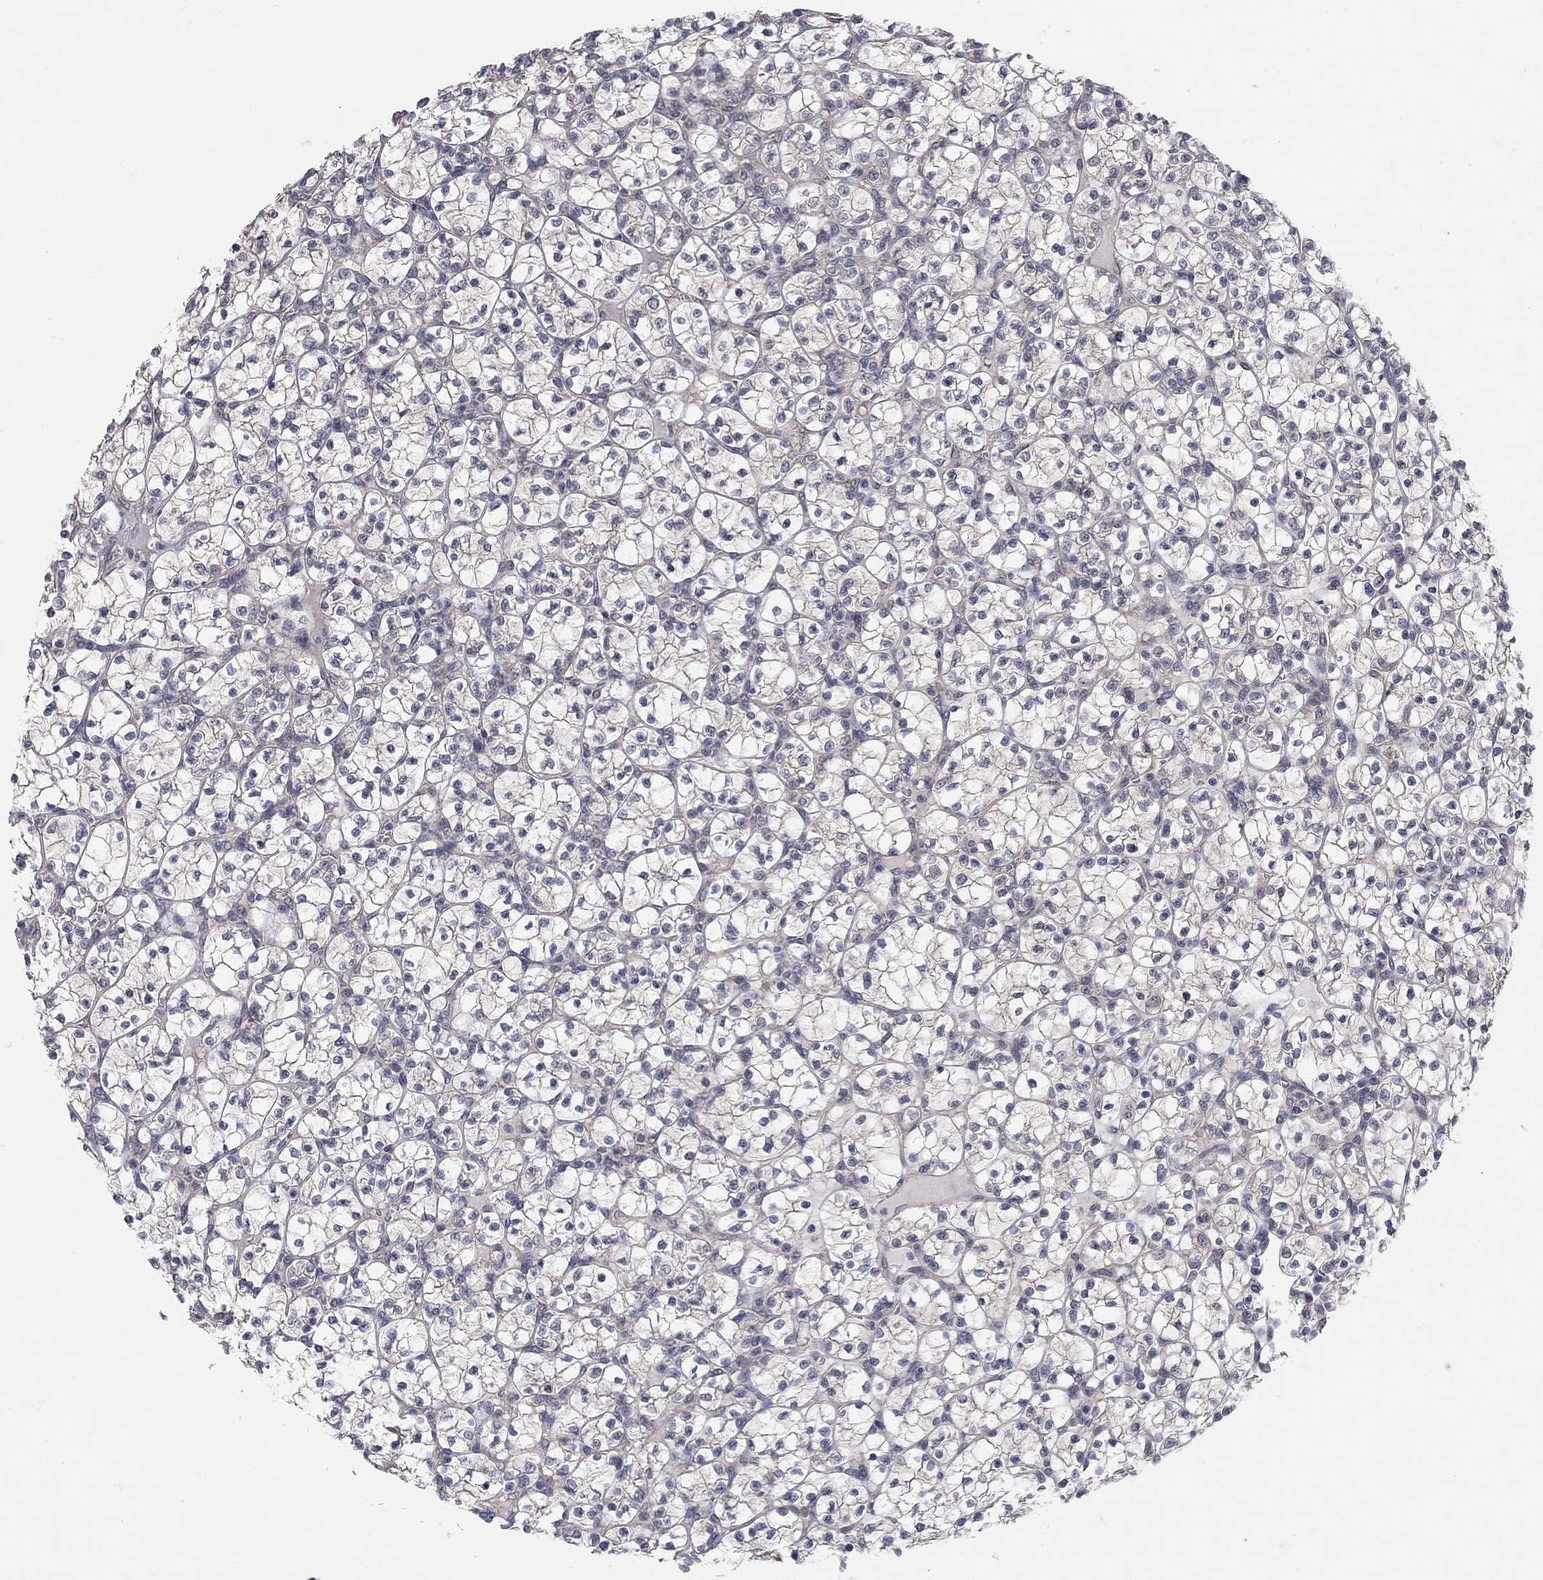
{"staining": {"intensity": "negative", "quantity": "none", "location": "none"}, "tissue": "renal cancer", "cell_type": "Tumor cells", "image_type": "cancer", "snomed": [{"axis": "morphology", "description": "Adenocarcinoma, NOS"}, {"axis": "topography", "description": "Kidney"}], "caption": "An immunohistochemistry (IHC) micrograph of adenocarcinoma (renal) is shown. There is no staining in tumor cells of adenocarcinoma (renal). Brightfield microscopy of immunohistochemistry (IHC) stained with DAB (3,3'-diaminobenzidine) (brown) and hematoxylin (blue), captured at high magnification.", "gene": "WASF3", "patient": {"sex": "female", "age": 89}}